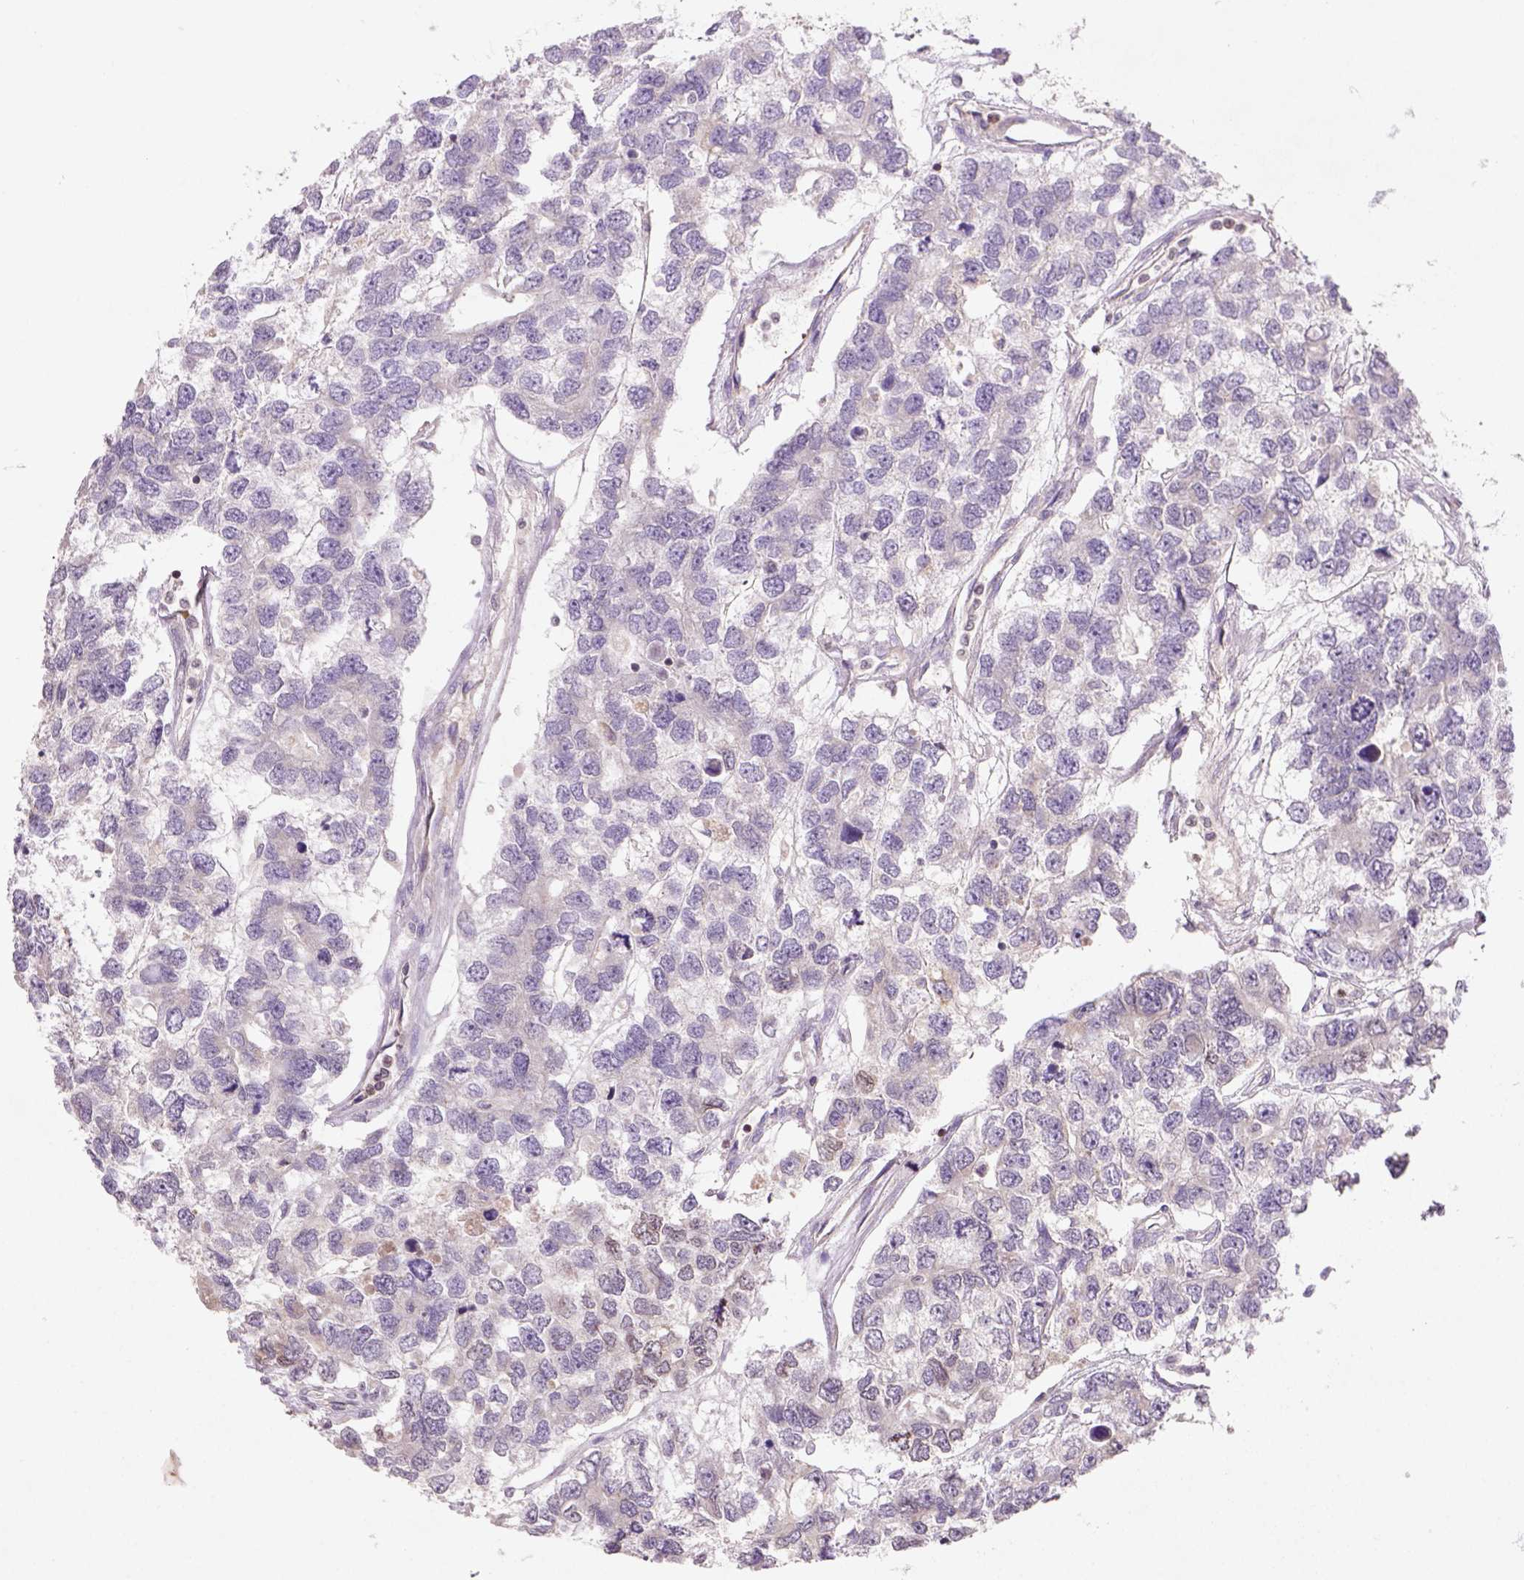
{"staining": {"intensity": "negative", "quantity": "none", "location": "none"}, "tissue": "testis cancer", "cell_type": "Tumor cells", "image_type": "cancer", "snomed": [{"axis": "morphology", "description": "Seminoma, NOS"}, {"axis": "topography", "description": "Testis"}], "caption": "A micrograph of human testis seminoma is negative for staining in tumor cells.", "gene": "NUDT3", "patient": {"sex": "male", "age": 52}}